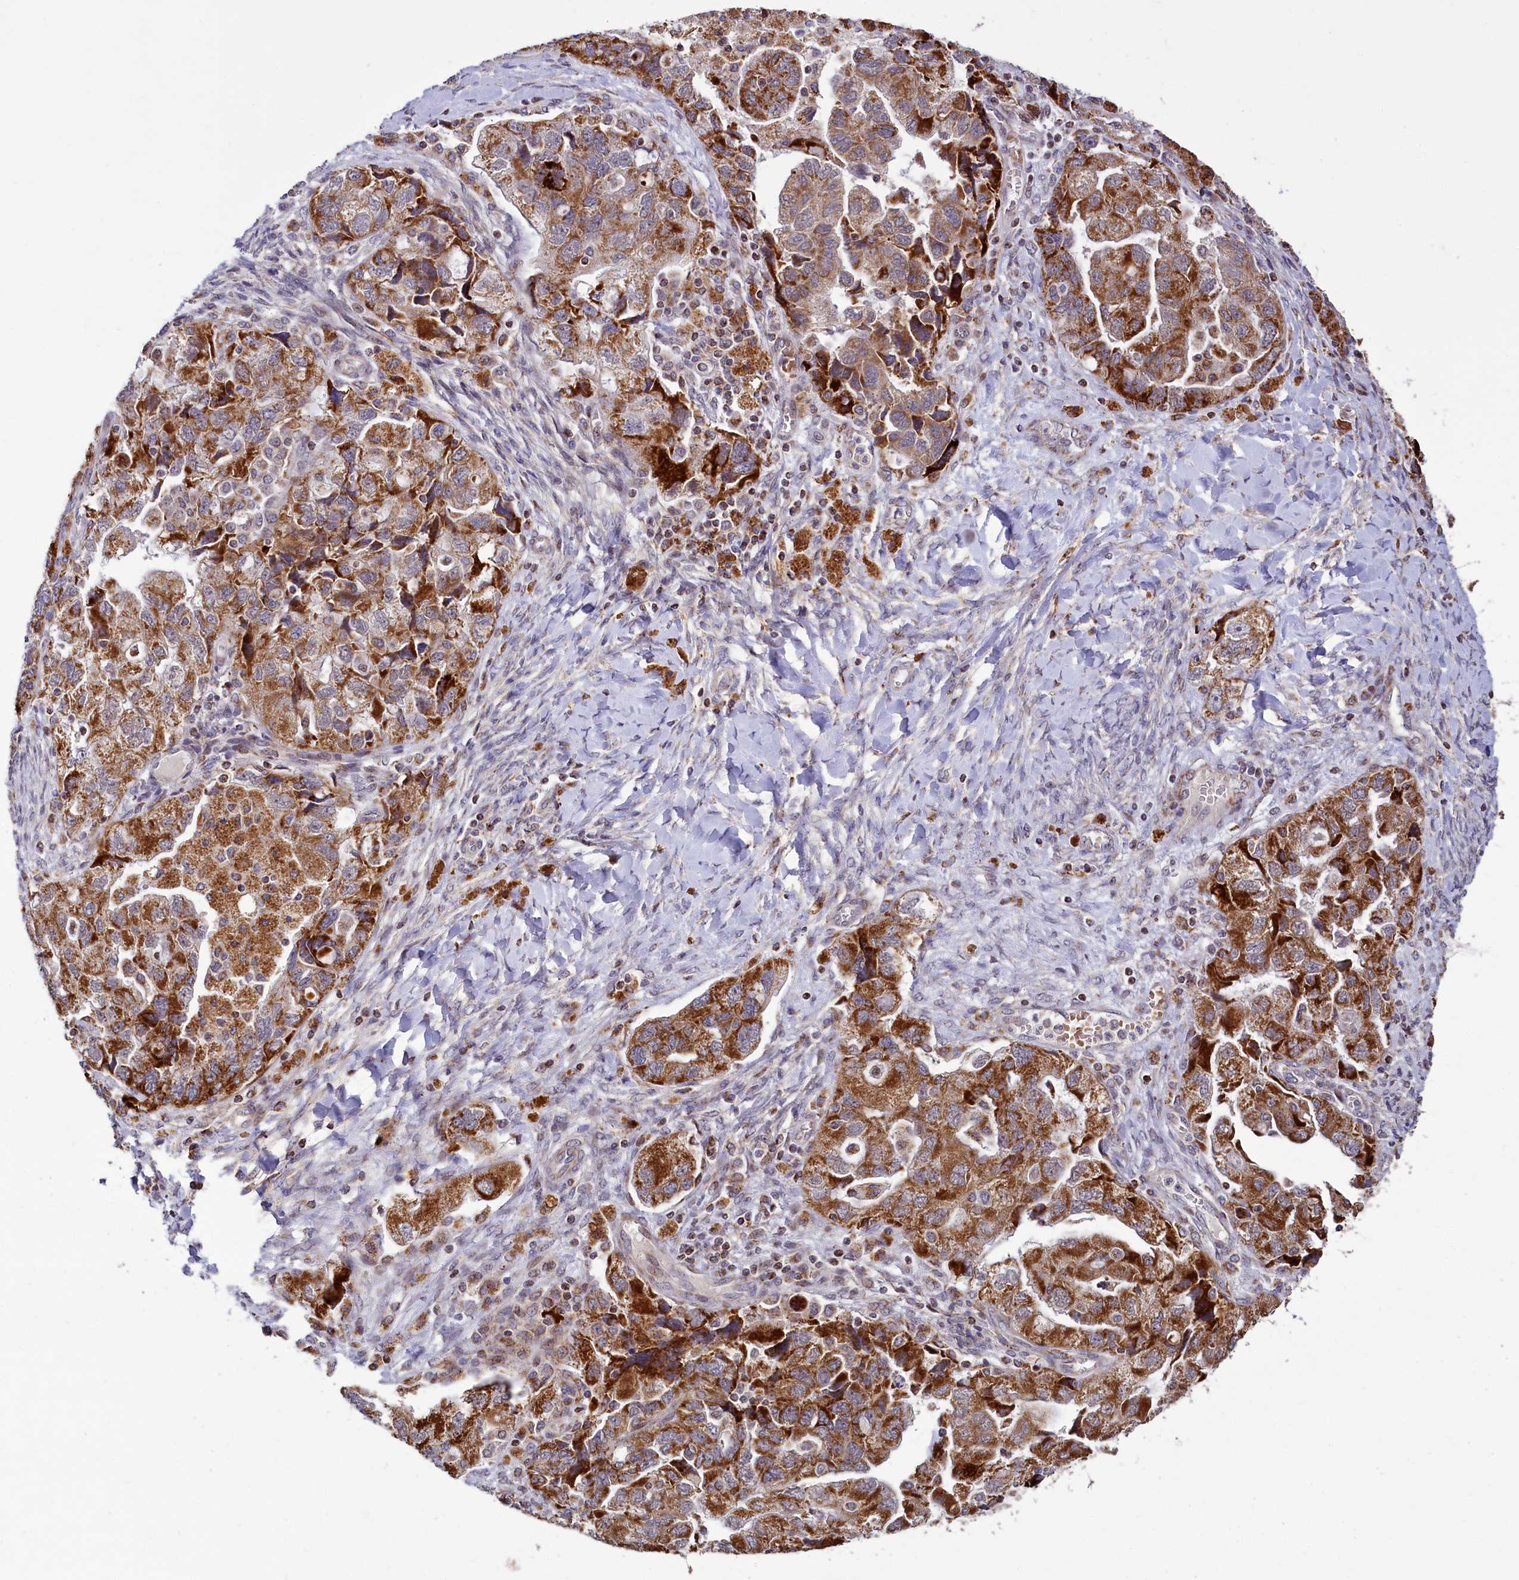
{"staining": {"intensity": "strong", "quantity": ">75%", "location": "cytoplasmic/membranous"}, "tissue": "ovarian cancer", "cell_type": "Tumor cells", "image_type": "cancer", "snomed": [{"axis": "morphology", "description": "Carcinoma, NOS"}, {"axis": "morphology", "description": "Cystadenocarcinoma, serous, NOS"}, {"axis": "topography", "description": "Ovary"}], "caption": "Ovarian cancer stained with immunohistochemistry shows strong cytoplasmic/membranous expression in approximately >75% of tumor cells. The protein of interest is shown in brown color, while the nuclei are stained blue.", "gene": "DYNC2H1", "patient": {"sex": "female", "age": 69}}